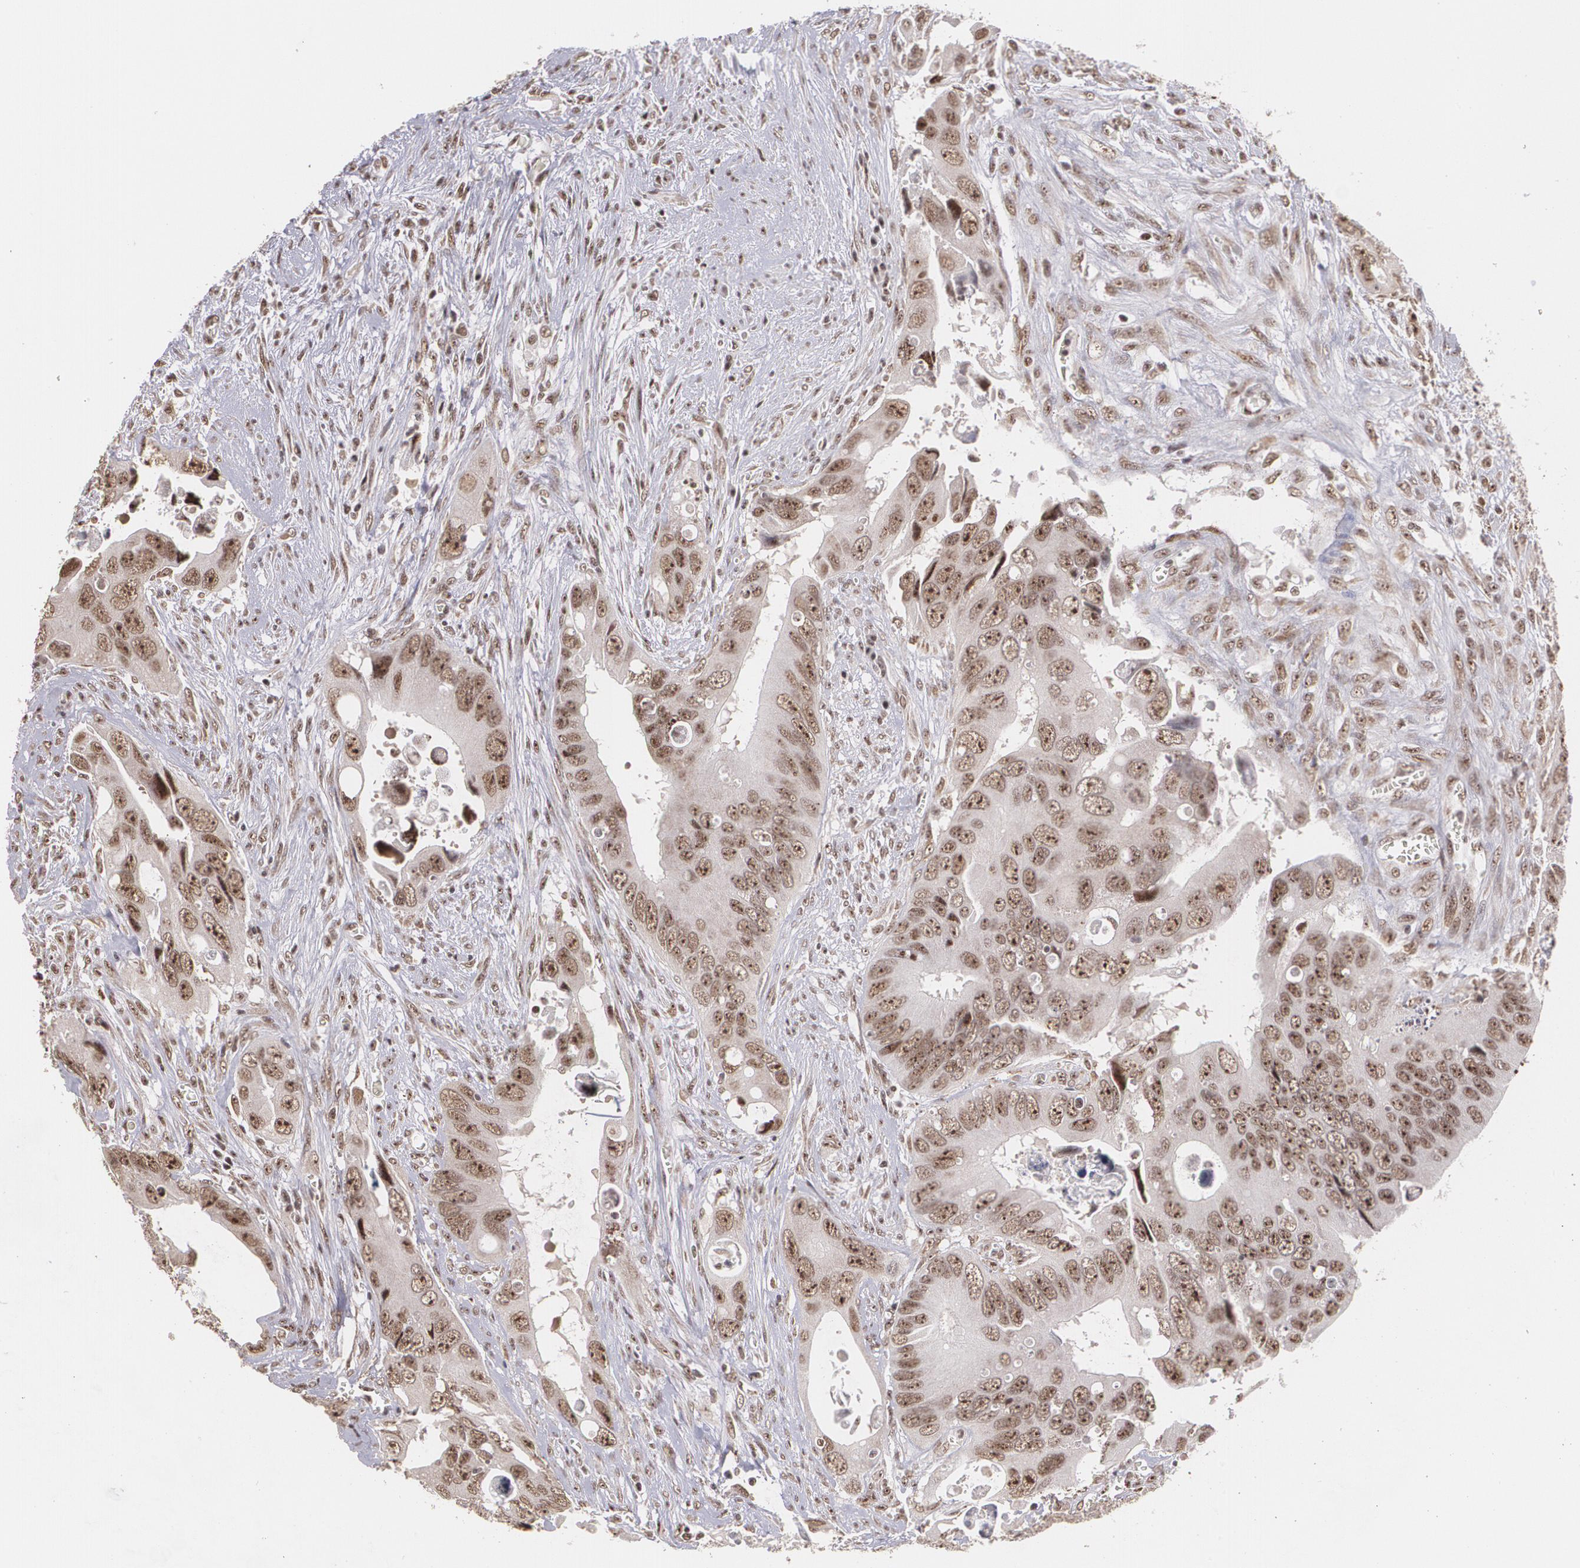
{"staining": {"intensity": "strong", "quantity": ">75%", "location": "cytoplasmic/membranous,nuclear"}, "tissue": "colorectal cancer", "cell_type": "Tumor cells", "image_type": "cancer", "snomed": [{"axis": "morphology", "description": "Adenocarcinoma, NOS"}, {"axis": "topography", "description": "Rectum"}], "caption": "This is a photomicrograph of IHC staining of colorectal adenocarcinoma, which shows strong positivity in the cytoplasmic/membranous and nuclear of tumor cells.", "gene": "C6orf15", "patient": {"sex": "male", "age": 70}}